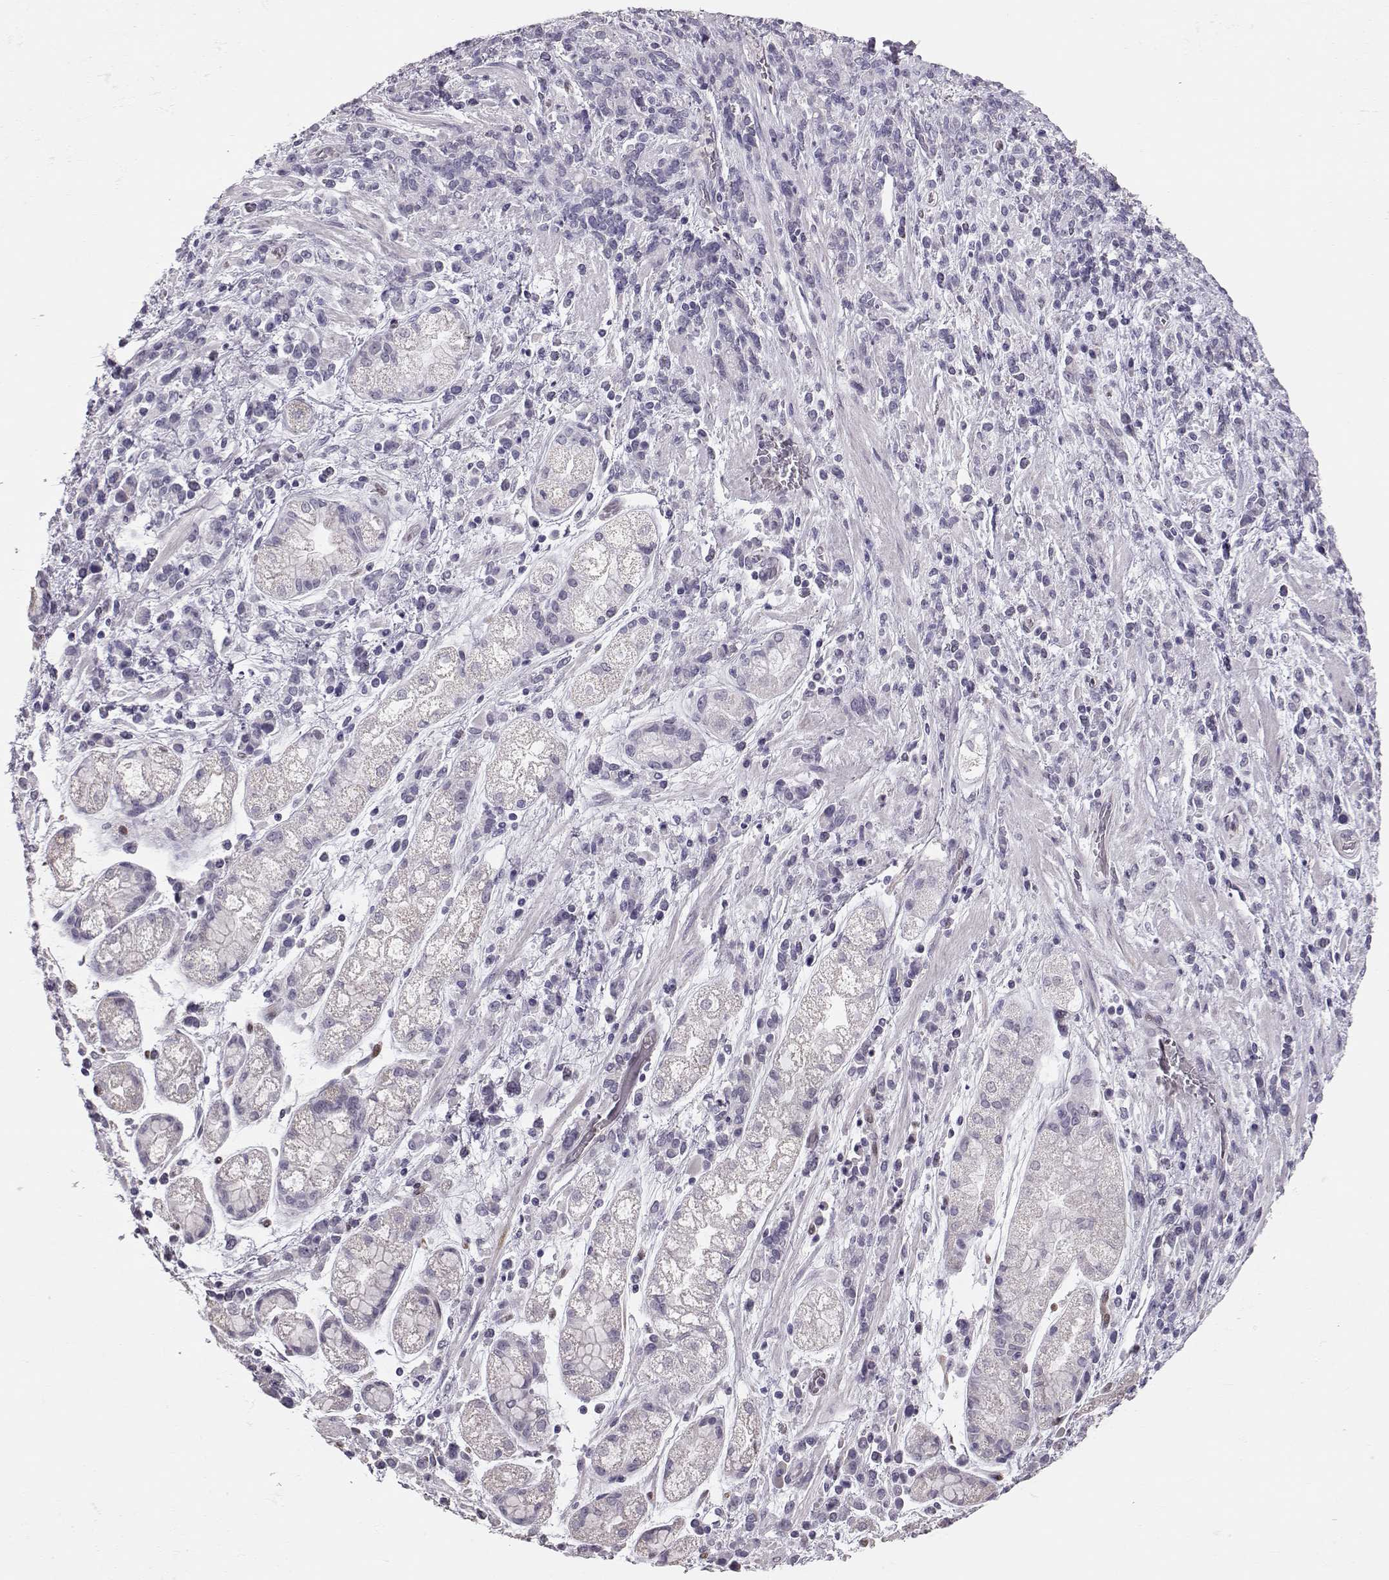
{"staining": {"intensity": "negative", "quantity": "none", "location": "none"}, "tissue": "stomach cancer", "cell_type": "Tumor cells", "image_type": "cancer", "snomed": [{"axis": "morphology", "description": "Adenocarcinoma, NOS"}, {"axis": "topography", "description": "Stomach"}], "caption": "This is a photomicrograph of IHC staining of stomach cancer (adenocarcinoma), which shows no positivity in tumor cells.", "gene": "POU1F1", "patient": {"sex": "female", "age": 57}}